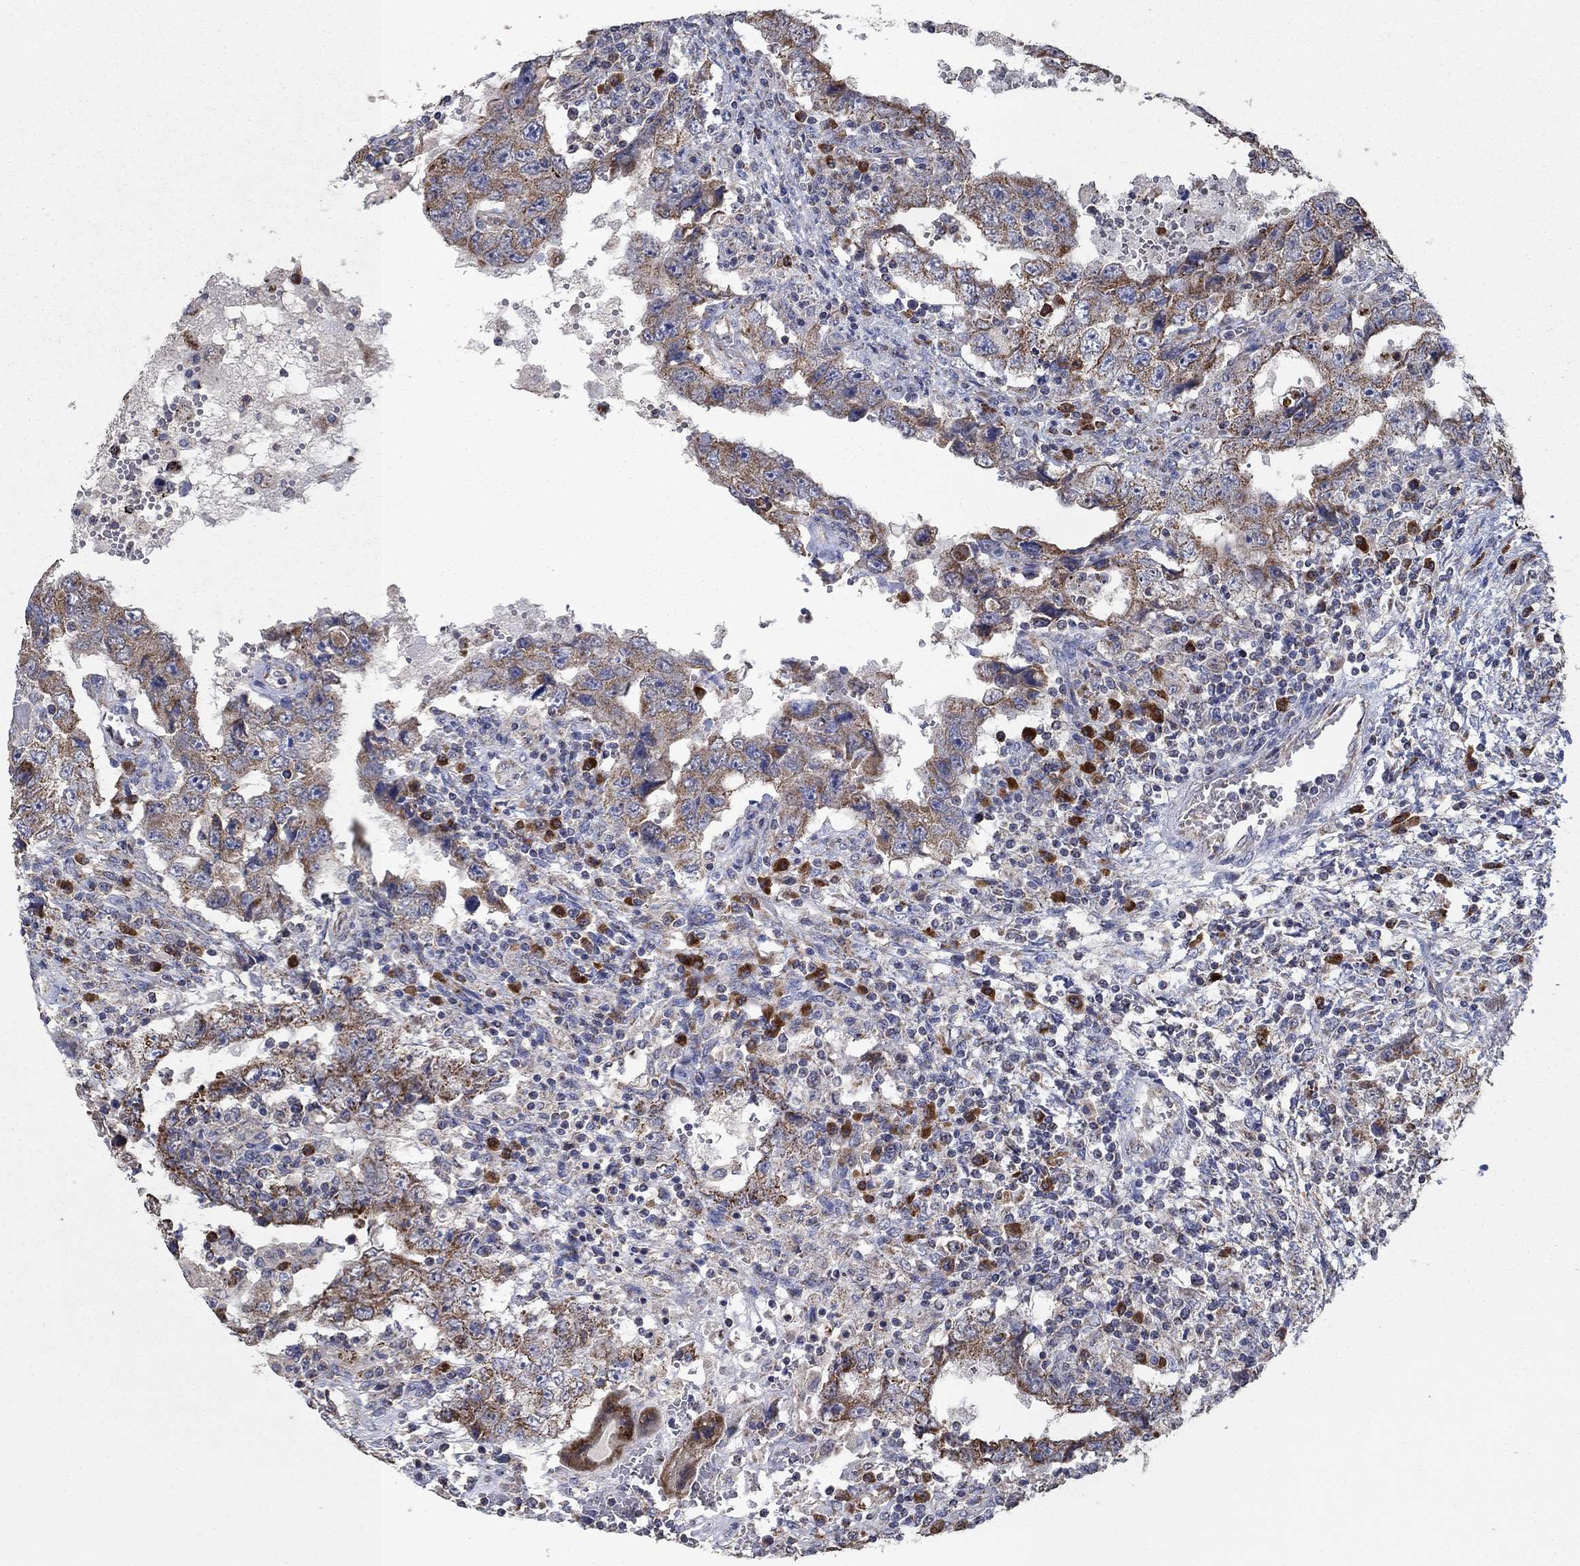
{"staining": {"intensity": "moderate", "quantity": ">75%", "location": "cytoplasmic/membranous"}, "tissue": "testis cancer", "cell_type": "Tumor cells", "image_type": "cancer", "snomed": [{"axis": "morphology", "description": "Carcinoma, Embryonal, NOS"}, {"axis": "topography", "description": "Testis"}], "caption": "Protein expression analysis of testis cancer exhibits moderate cytoplasmic/membranous staining in about >75% of tumor cells. (DAB = brown stain, brightfield microscopy at high magnification).", "gene": "HID1", "patient": {"sex": "male", "age": 26}}